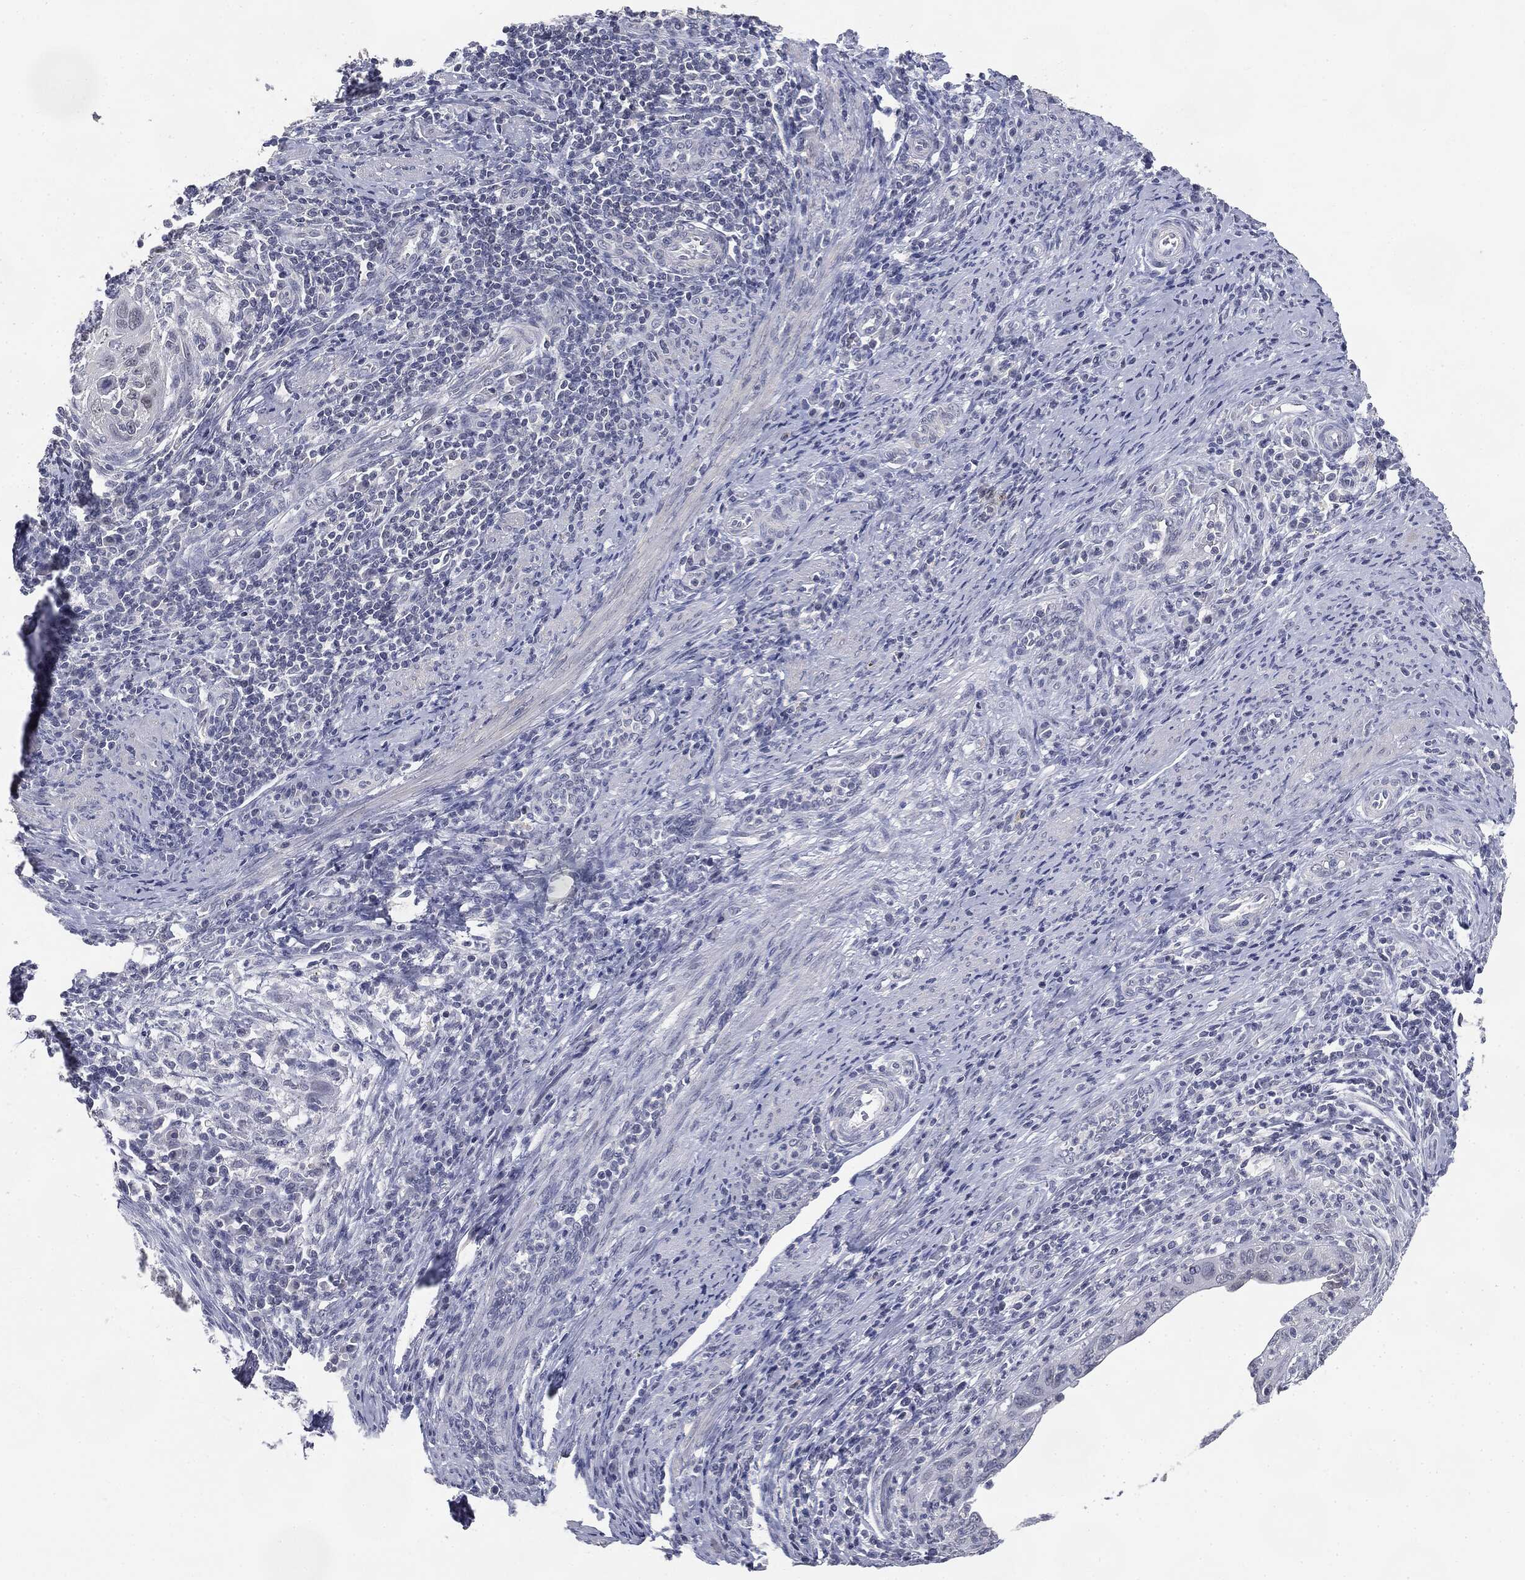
{"staining": {"intensity": "negative", "quantity": "none", "location": "none"}, "tissue": "cervical cancer", "cell_type": "Tumor cells", "image_type": "cancer", "snomed": [{"axis": "morphology", "description": "Squamous cell carcinoma, NOS"}, {"axis": "topography", "description": "Cervix"}], "caption": "Tumor cells are negative for protein expression in human squamous cell carcinoma (cervical).", "gene": "SLC2A2", "patient": {"sex": "female", "age": 26}}